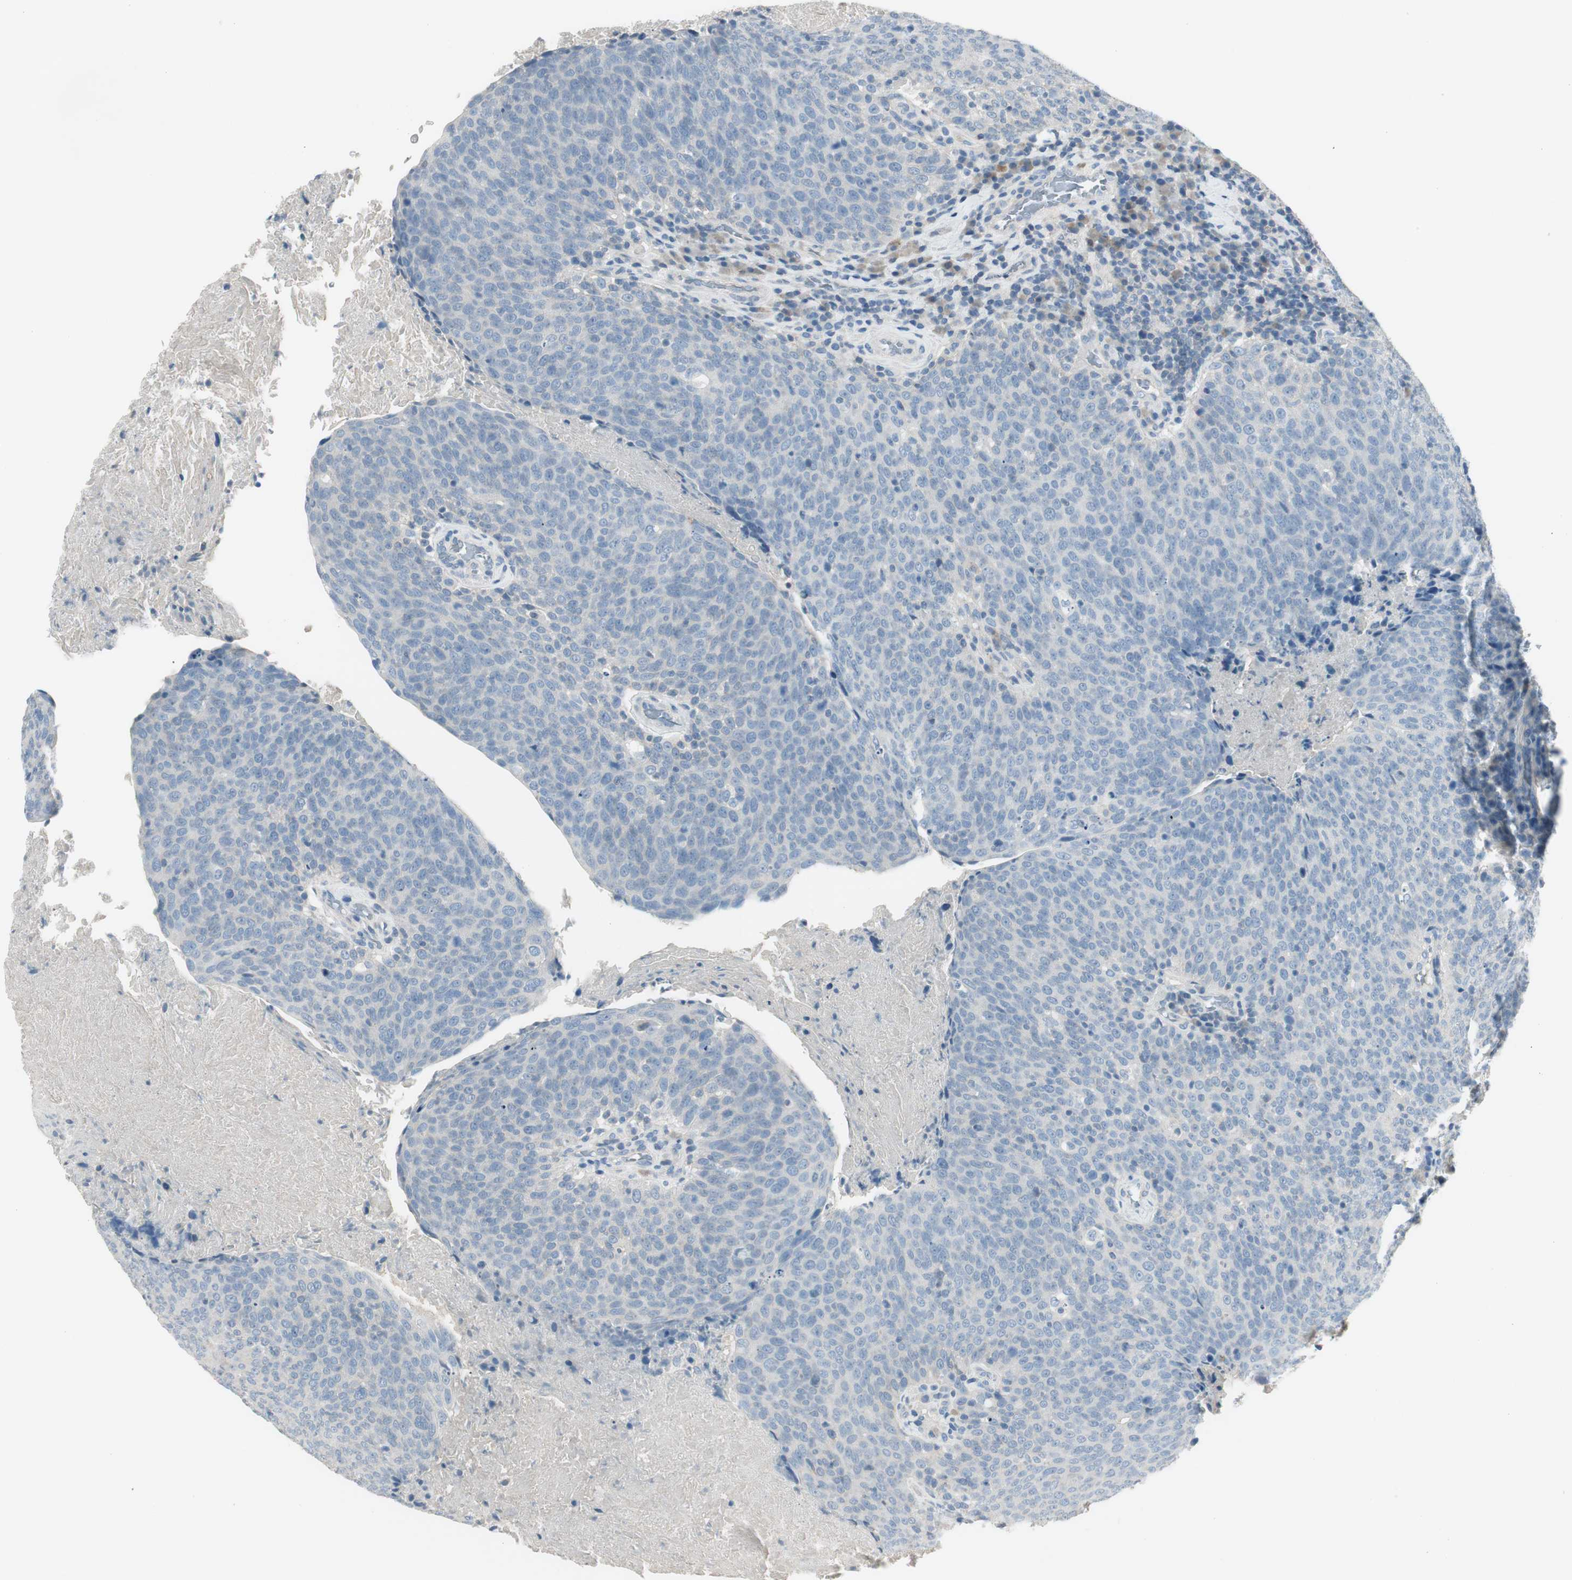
{"staining": {"intensity": "negative", "quantity": "none", "location": "none"}, "tissue": "head and neck cancer", "cell_type": "Tumor cells", "image_type": "cancer", "snomed": [{"axis": "morphology", "description": "Squamous cell carcinoma, NOS"}, {"axis": "morphology", "description": "Squamous cell carcinoma, metastatic, NOS"}, {"axis": "topography", "description": "Lymph node"}, {"axis": "topography", "description": "Head-Neck"}], "caption": "Human head and neck cancer (squamous cell carcinoma) stained for a protein using immunohistochemistry displays no staining in tumor cells.", "gene": "EVA1A", "patient": {"sex": "male", "age": 62}}